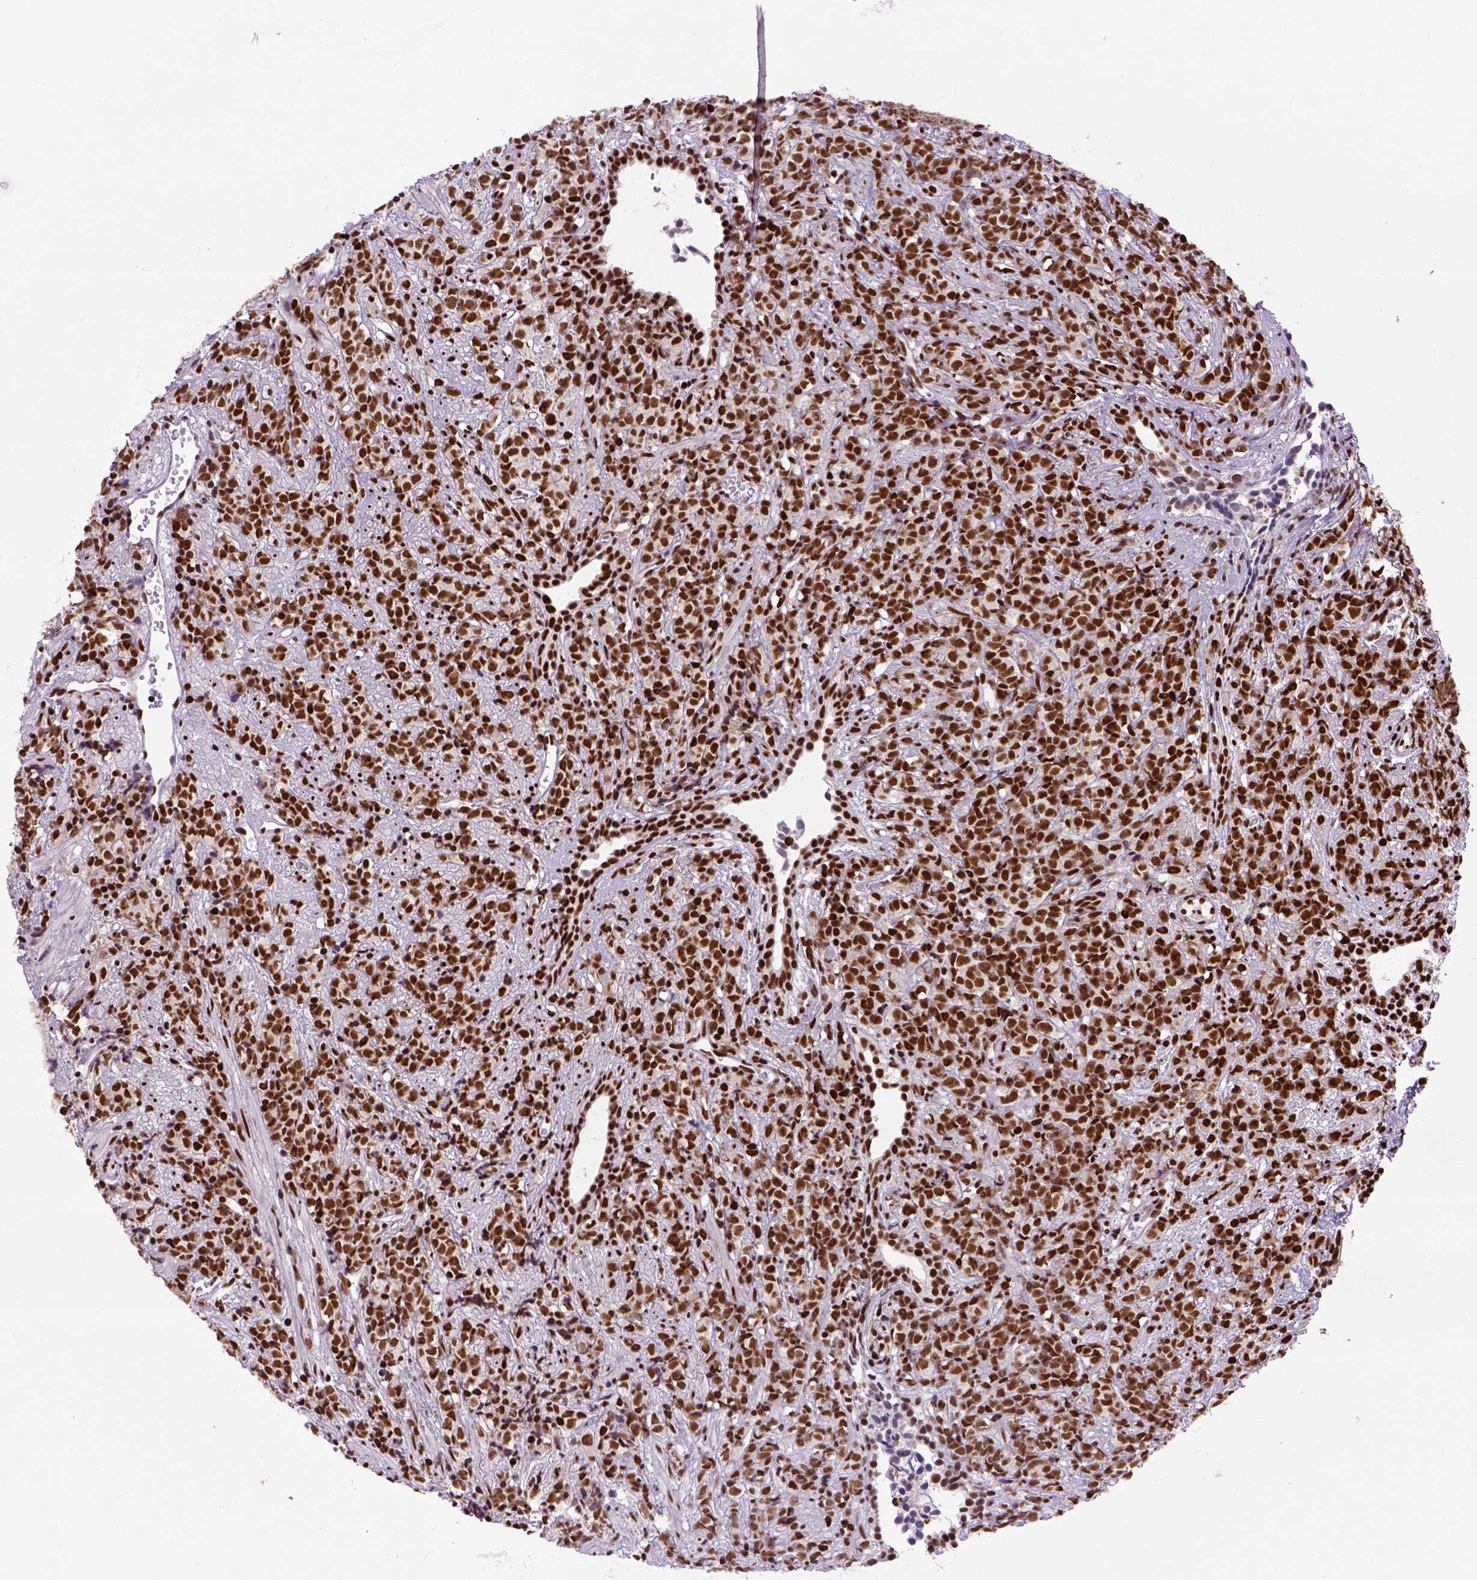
{"staining": {"intensity": "strong", "quantity": ">75%", "location": "nuclear"}, "tissue": "prostate cancer", "cell_type": "Tumor cells", "image_type": "cancer", "snomed": [{"axis": "morphology", "description": "Adenocarcinoma, High grade"}, {"axis": "topography", "description": "Prostate"}], "caption": "The immunohistochemical stain labels strong nuclear staining in tumor cells of prostate high-grade adenocarcinoma tissue.", "gene": "NSMCE2", "patient": {"sex": "male", "age": 81}}